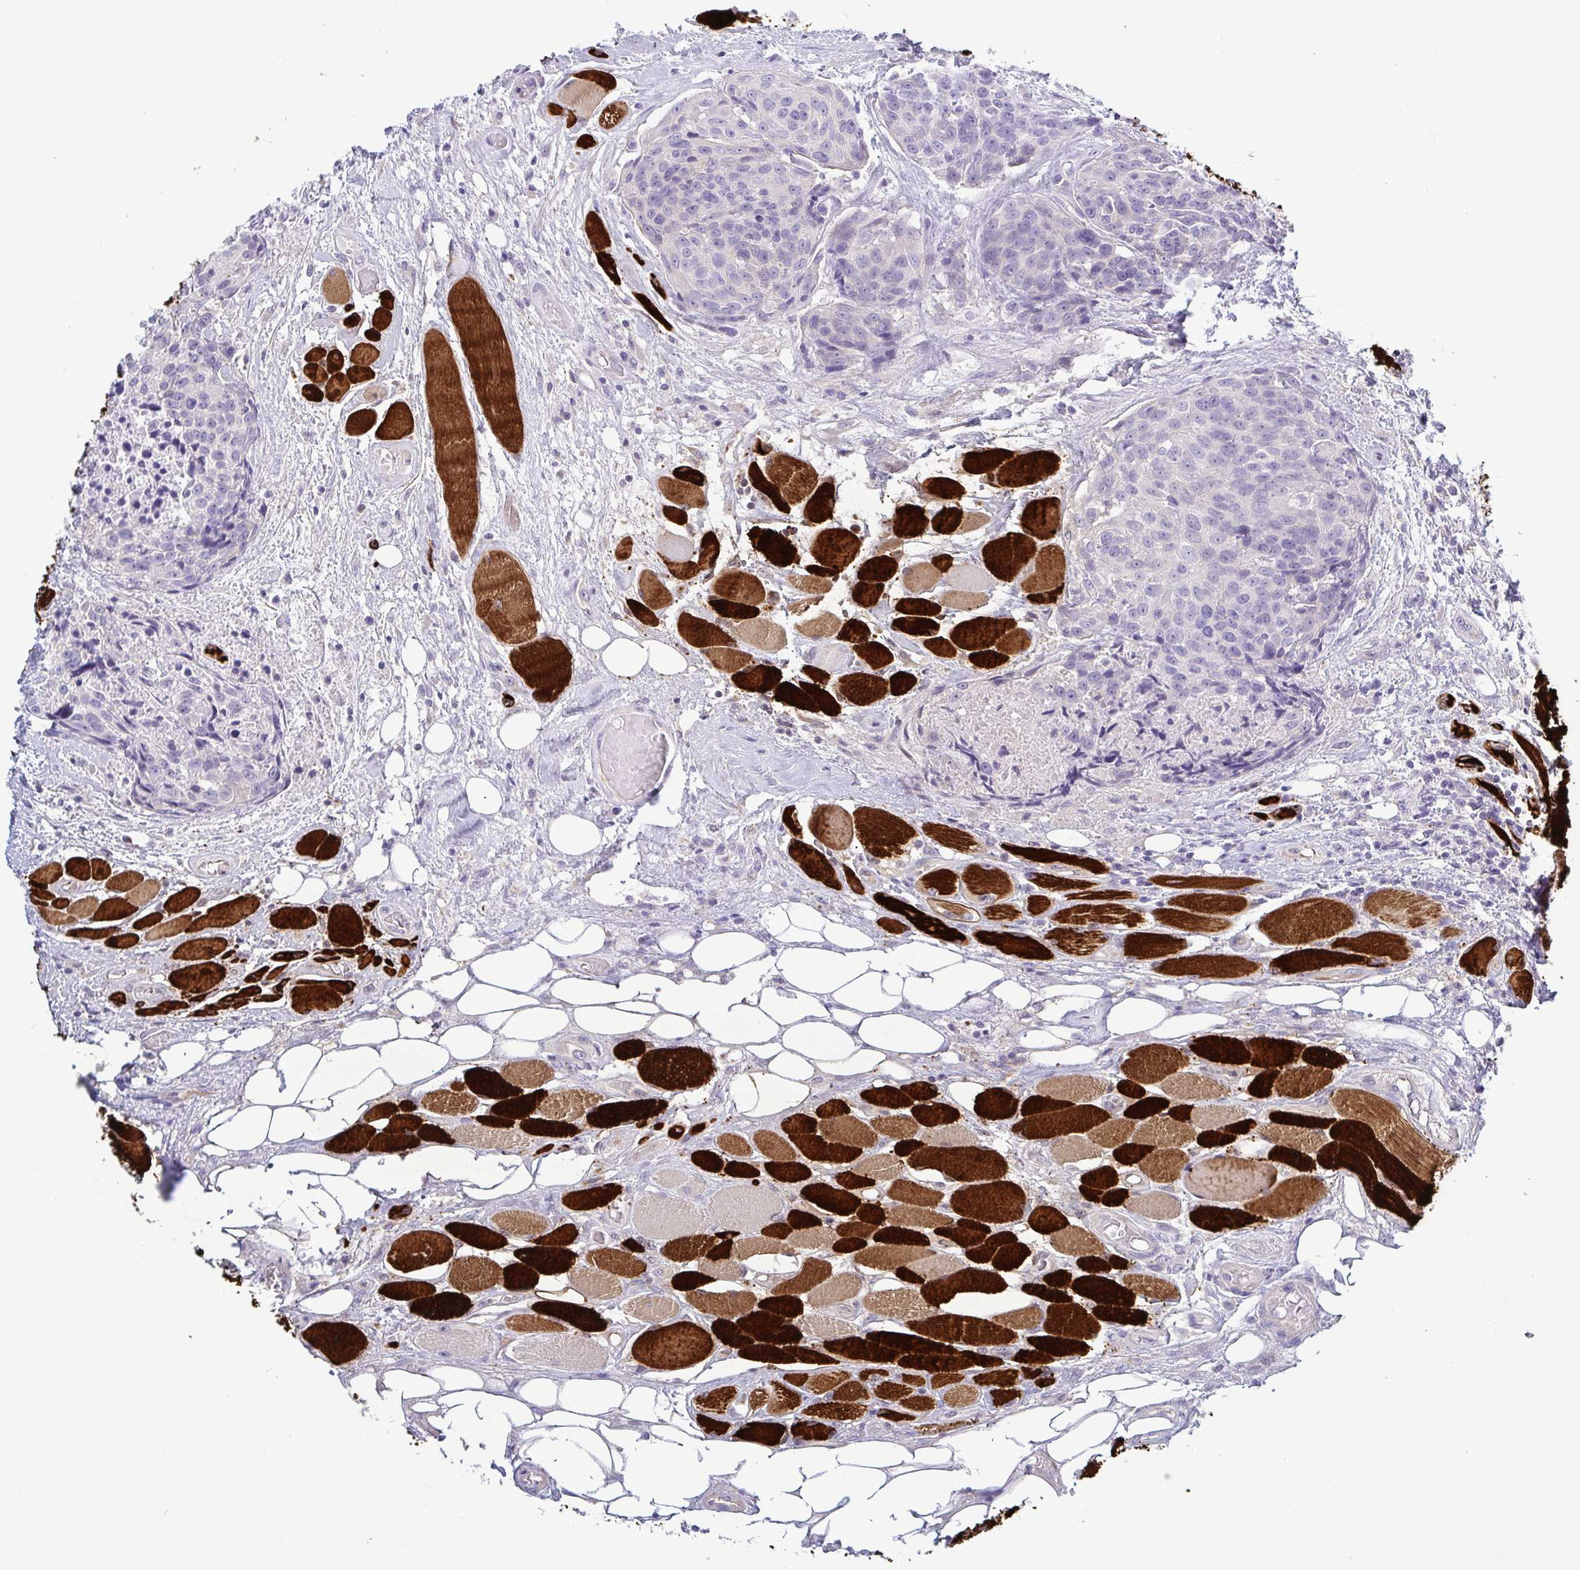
{"staining": {"intensity": "negative", "quantity": "none", "location": "none"}, "tissue": "head and neck cancer", "cell_type": "Tumor cells", "image_type": "cancer", "snomed": [{"axis": "morphology", "description": "Squamous cell carcinoma, NOS"}, {"axis": "topography", "description": "Oral tissue"}, {"axis": "topography", "description": "Head-Neck"}], "caption": "An immunohistochemistry histopathology image of head and neck squamous cell carcinoma is shown. There is no staining in tumor cells of head and neck squamous cell carcinoma. (Brightfield microscopy of DAB immunohistochemistry at high magnification).", "gene": "TNNI2", "patient": {"sex": "male", "age": 64}}